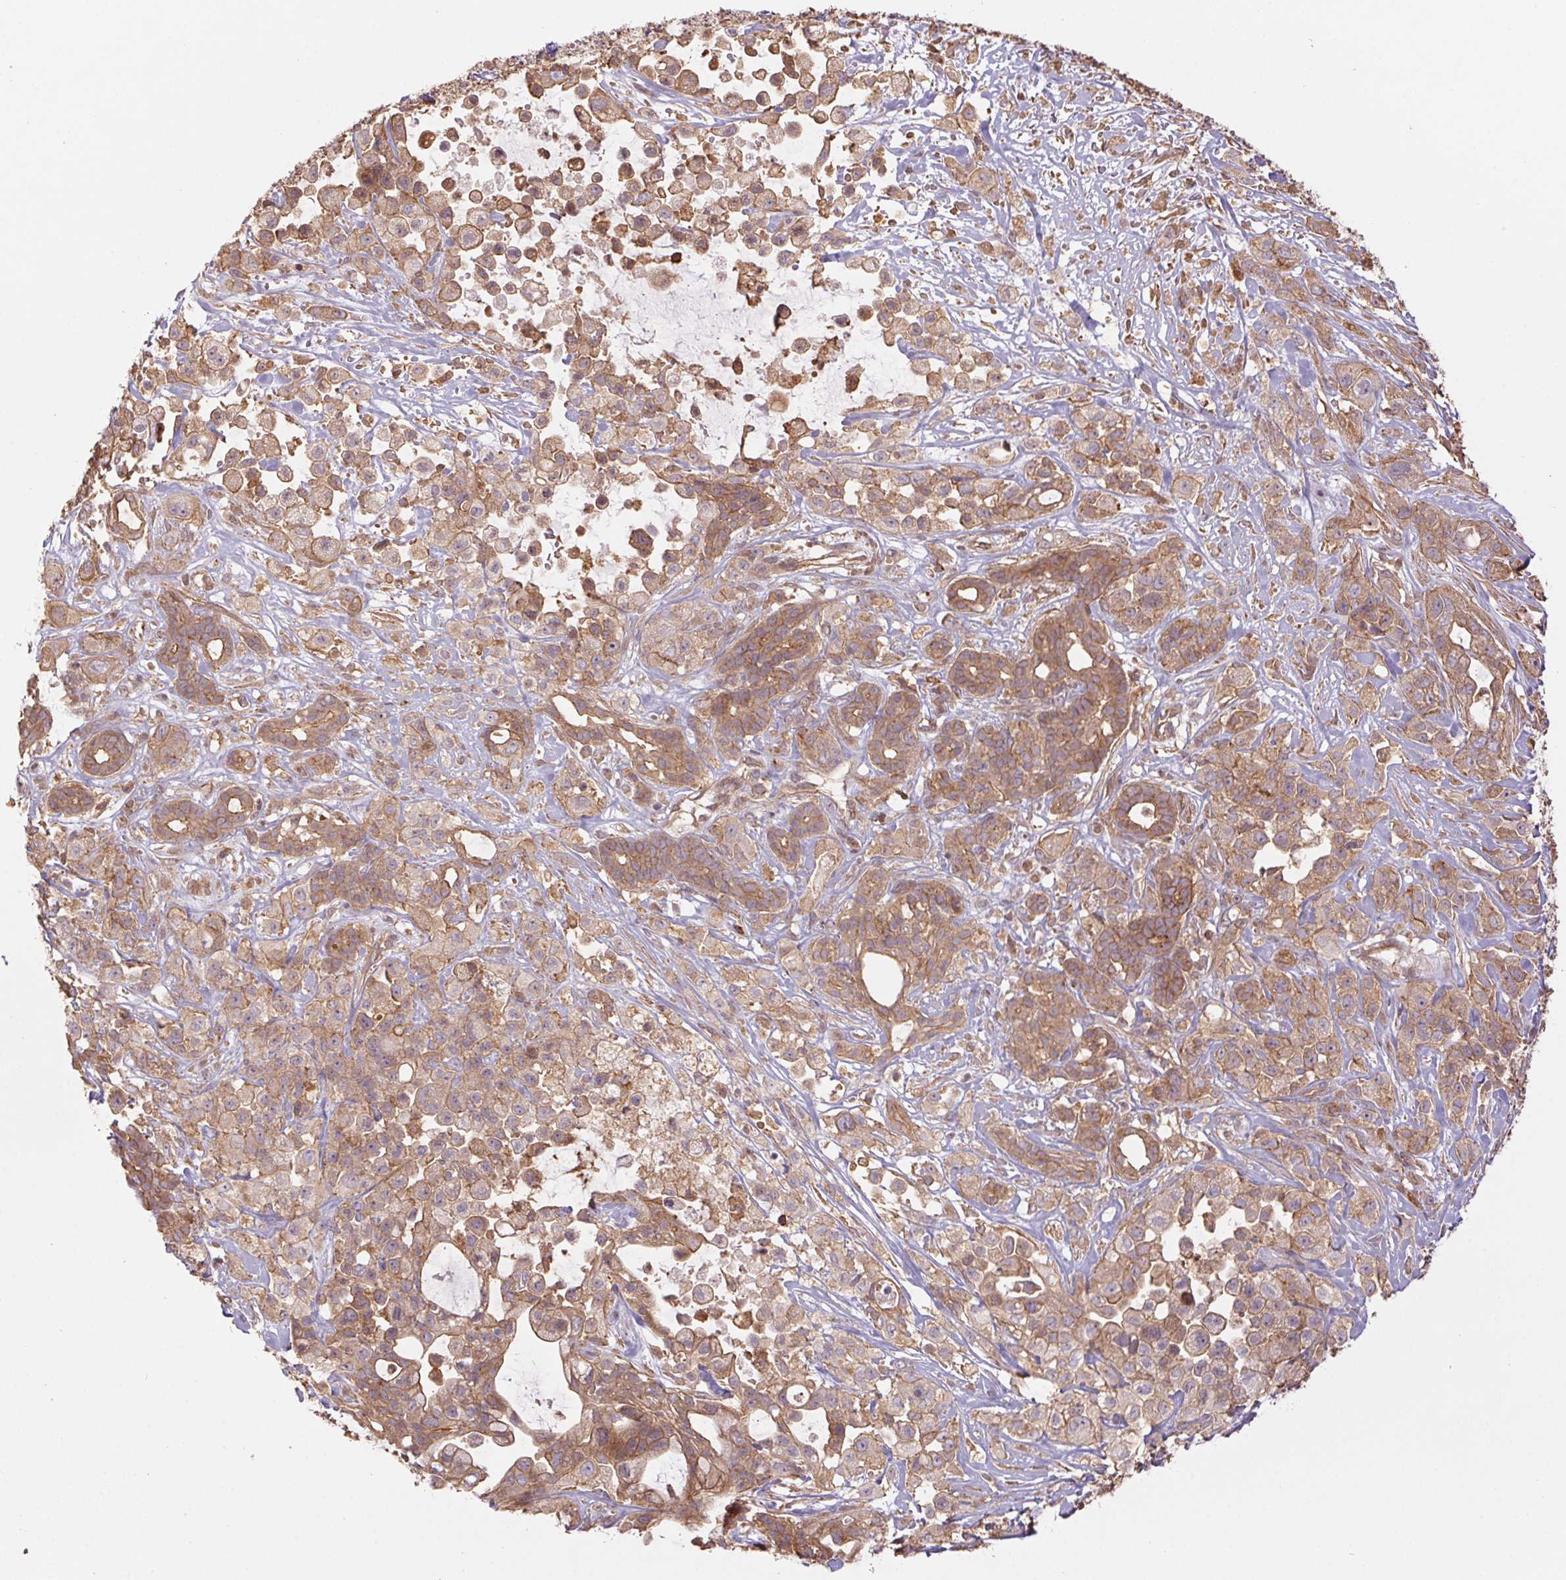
{"staining": {"intensity": "moderate", "quantity": ">75%", "location": "cytoplasmic/membranous"}, "tissue": "pancreatic cancer", "cell_type": "Tumor cells", "image_type": "cancer", "snomed": [{"axis": "morphology", "description": "Adenocarcinoma, NOS"}, {"axis": "topography", "description": "Pancreas"}], "caption": "Approximately >75% of tumor cells in human pancreatic adenocarcinoma reveal moderate cytoplasmic/membranous protein positivity as visualized by brown immunohistochemical staining.", "gene": "TUBA3D", "patient": {"sex": "male", "age": 44}}